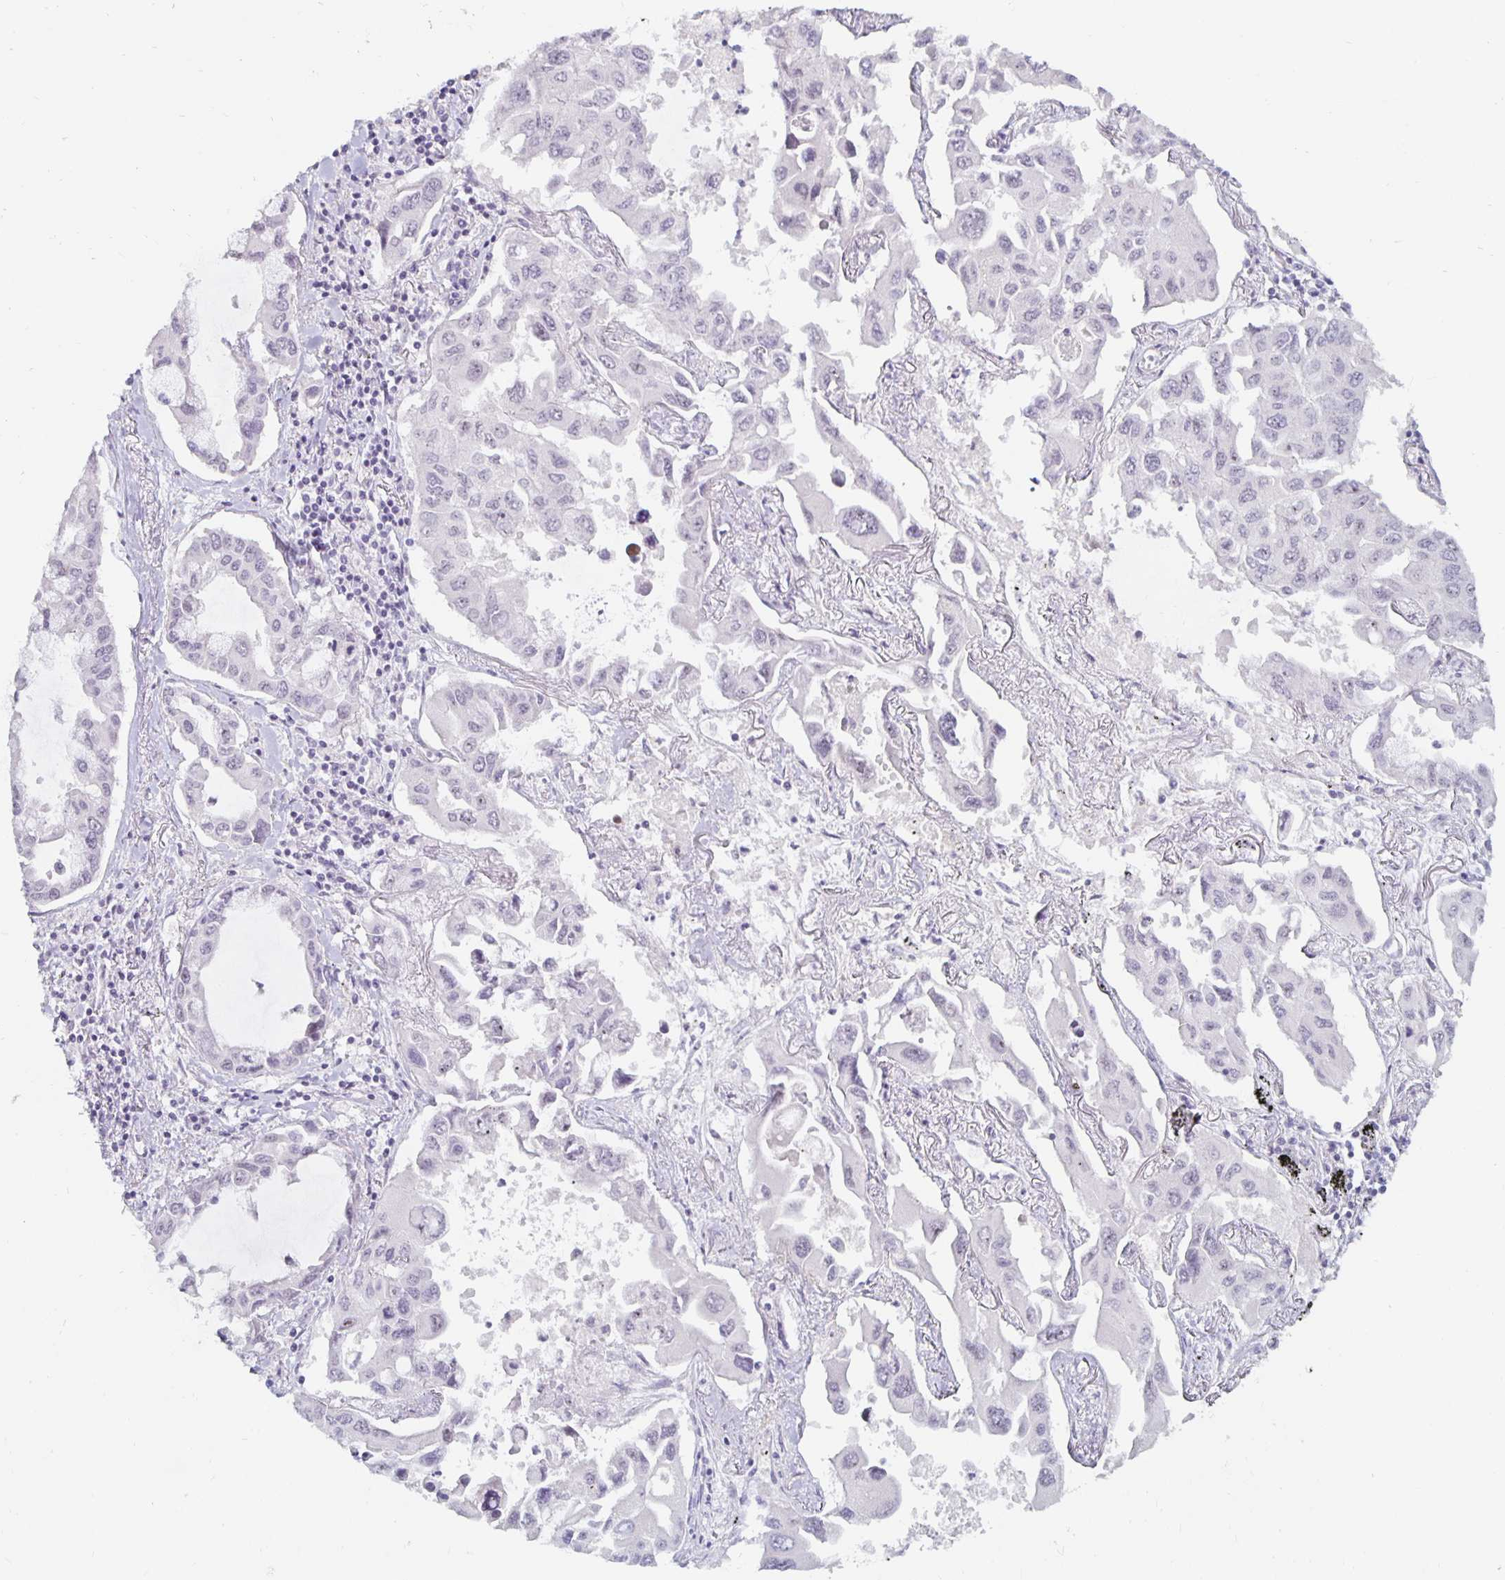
{"staining": {"intensity": "negative", "quantity": "none", "location": "none"}, "tissue": "lung cancer", "cell_type": "Tumor cells", "image_type": "cancer", "snomed": [{"axis": "morphology", "description": "Adenocarcinoma, NOS"}, {"axis": "topography", "description": "Lung"}], "caption": "The histopathology image reveals no significant staining in tumor cells of lung cancer (adenocarcinoma).", "gene": "NUP85", "patient": {"sex": "male", "age": 64}}